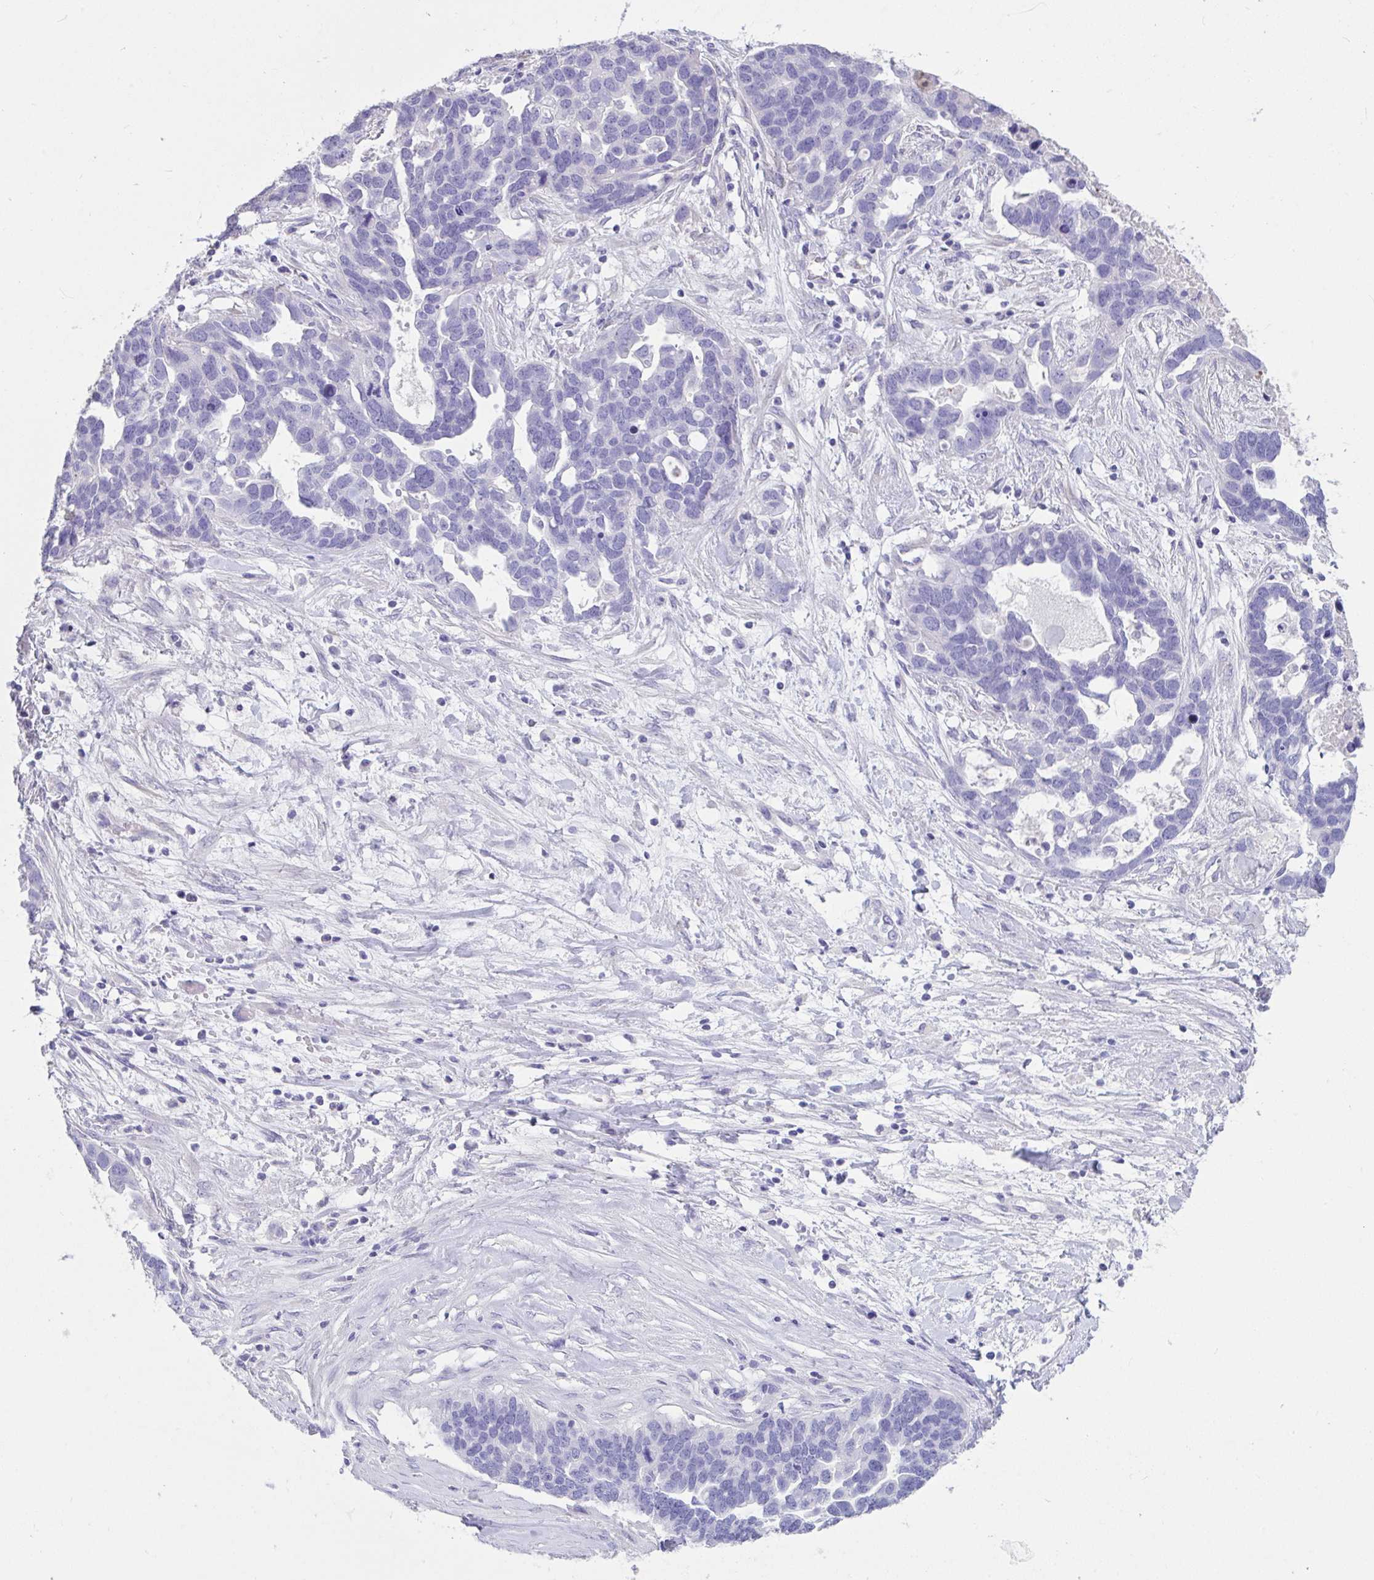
{"staining": {"intensity": "negative", "quantity": "none", "location": "none"}, "tissue": "ovarian cancer", "cell_type": "Tumor cells", "image_type": "cancer", "snomed": [{"axis": "morphology", "description": "Cystadenocarcinoma, serous, NOS"}, {"axis": "topography", "description": "Ovary"}], "caption": "Serous cystadenocarcinoma (ovarian) stained for a protein using IHC reveals no positivity tumor cells.", "gene": "TNNC1", "patient": {"sex": "female", "age": 54}}